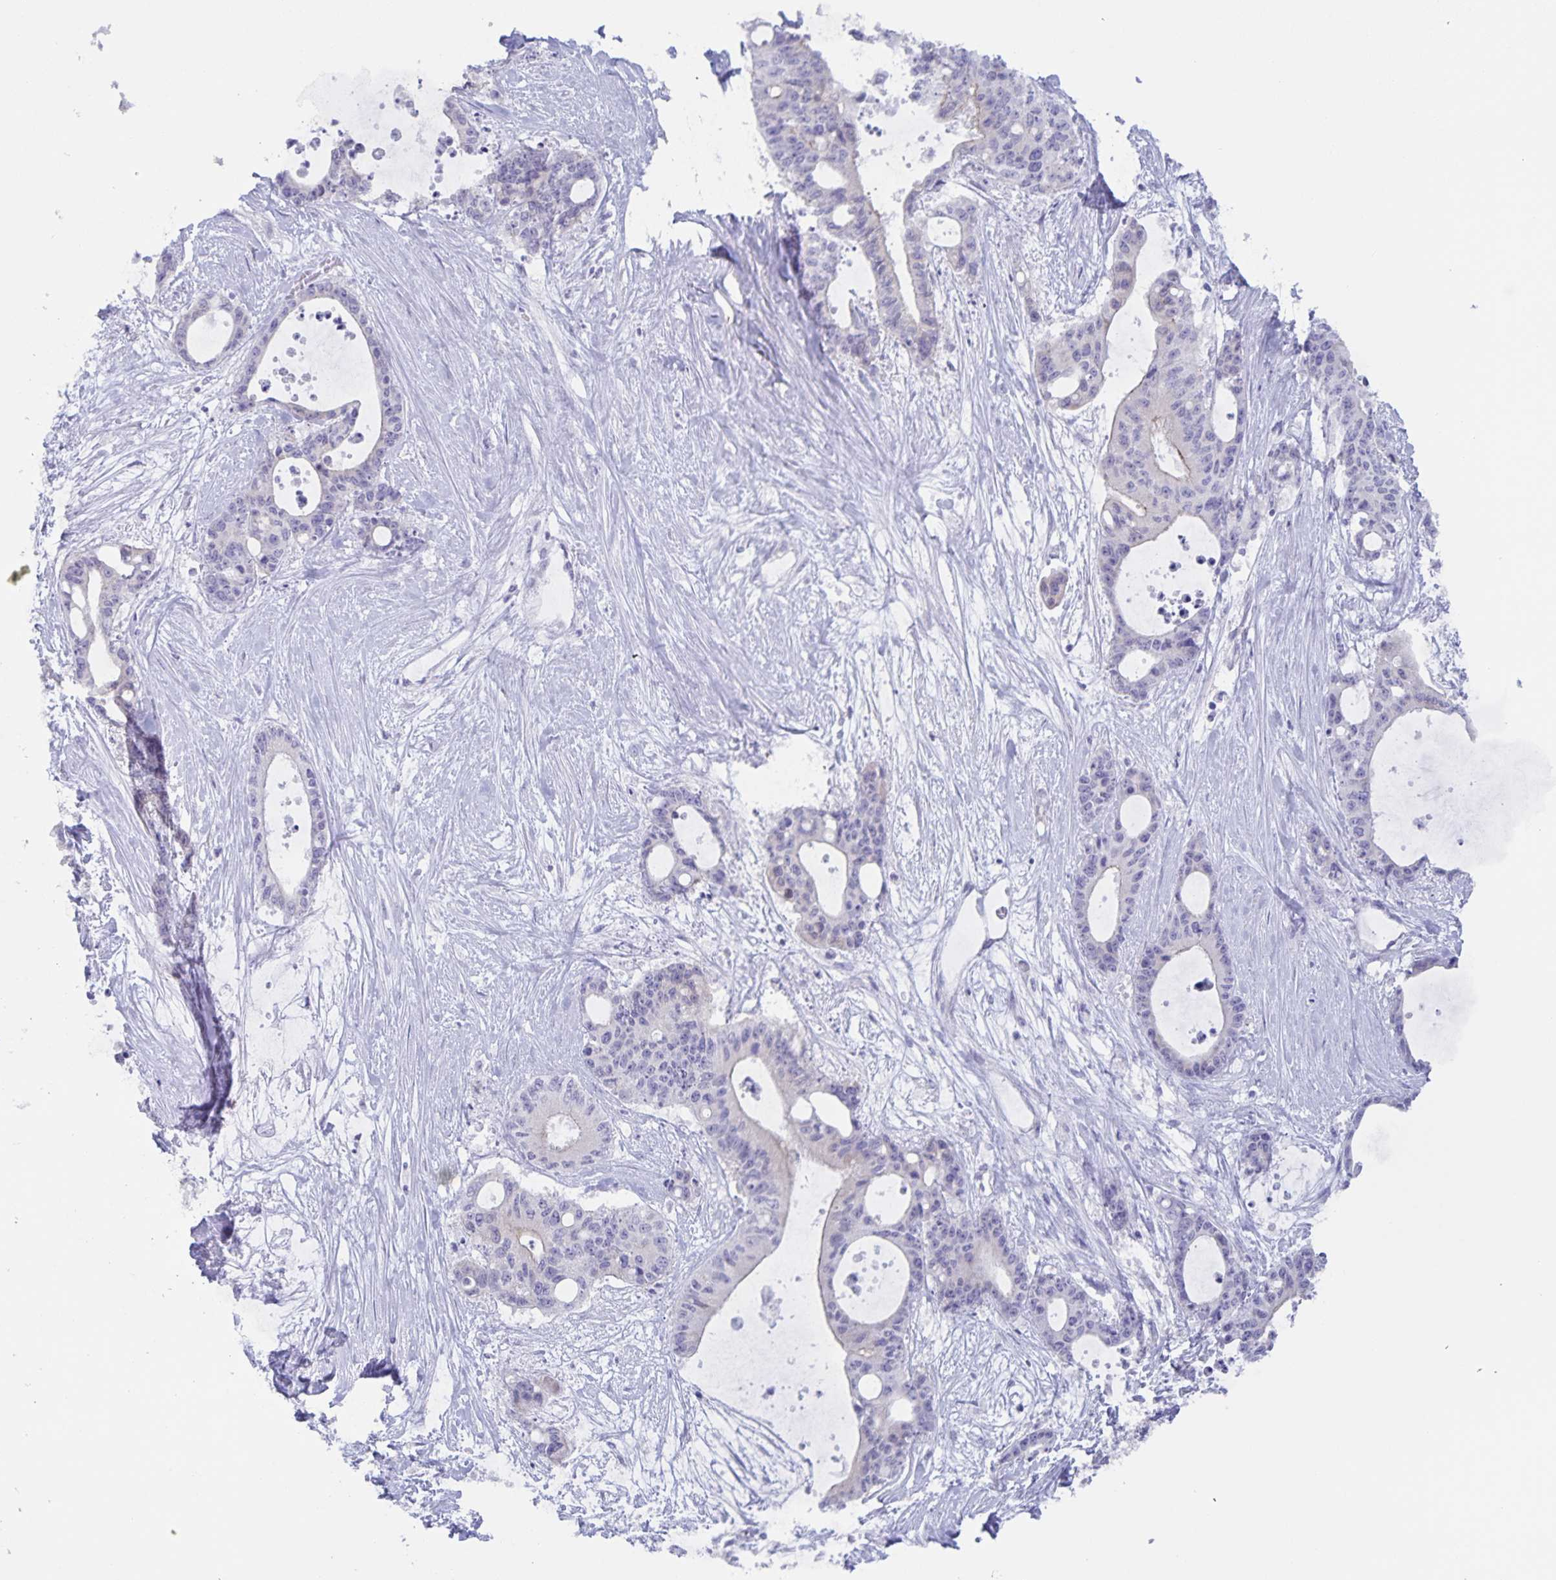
{"staining": {"intensity": "negative", "quantity": "none", "location": "none"}, "tissue": "liver cancer", "cell_type": "Tumor cells", "image_type": "cancer", "snomed": [{"axis": "morphology", "description": "Normal tissue, NOS"}, {"axis": "morphology", "description": "Cholangiocarcinoma"}, {"axis": "topography", "description": "Liver"}, {"axis": "topography", "description": "Peripheral nerve tissue"}], "caption": "Immunohistochemistry (IHC) of liver cancer shows no staining in tumor cells.", "gene": "AQP4", "patient": {"sex": "female", "age": 73}}